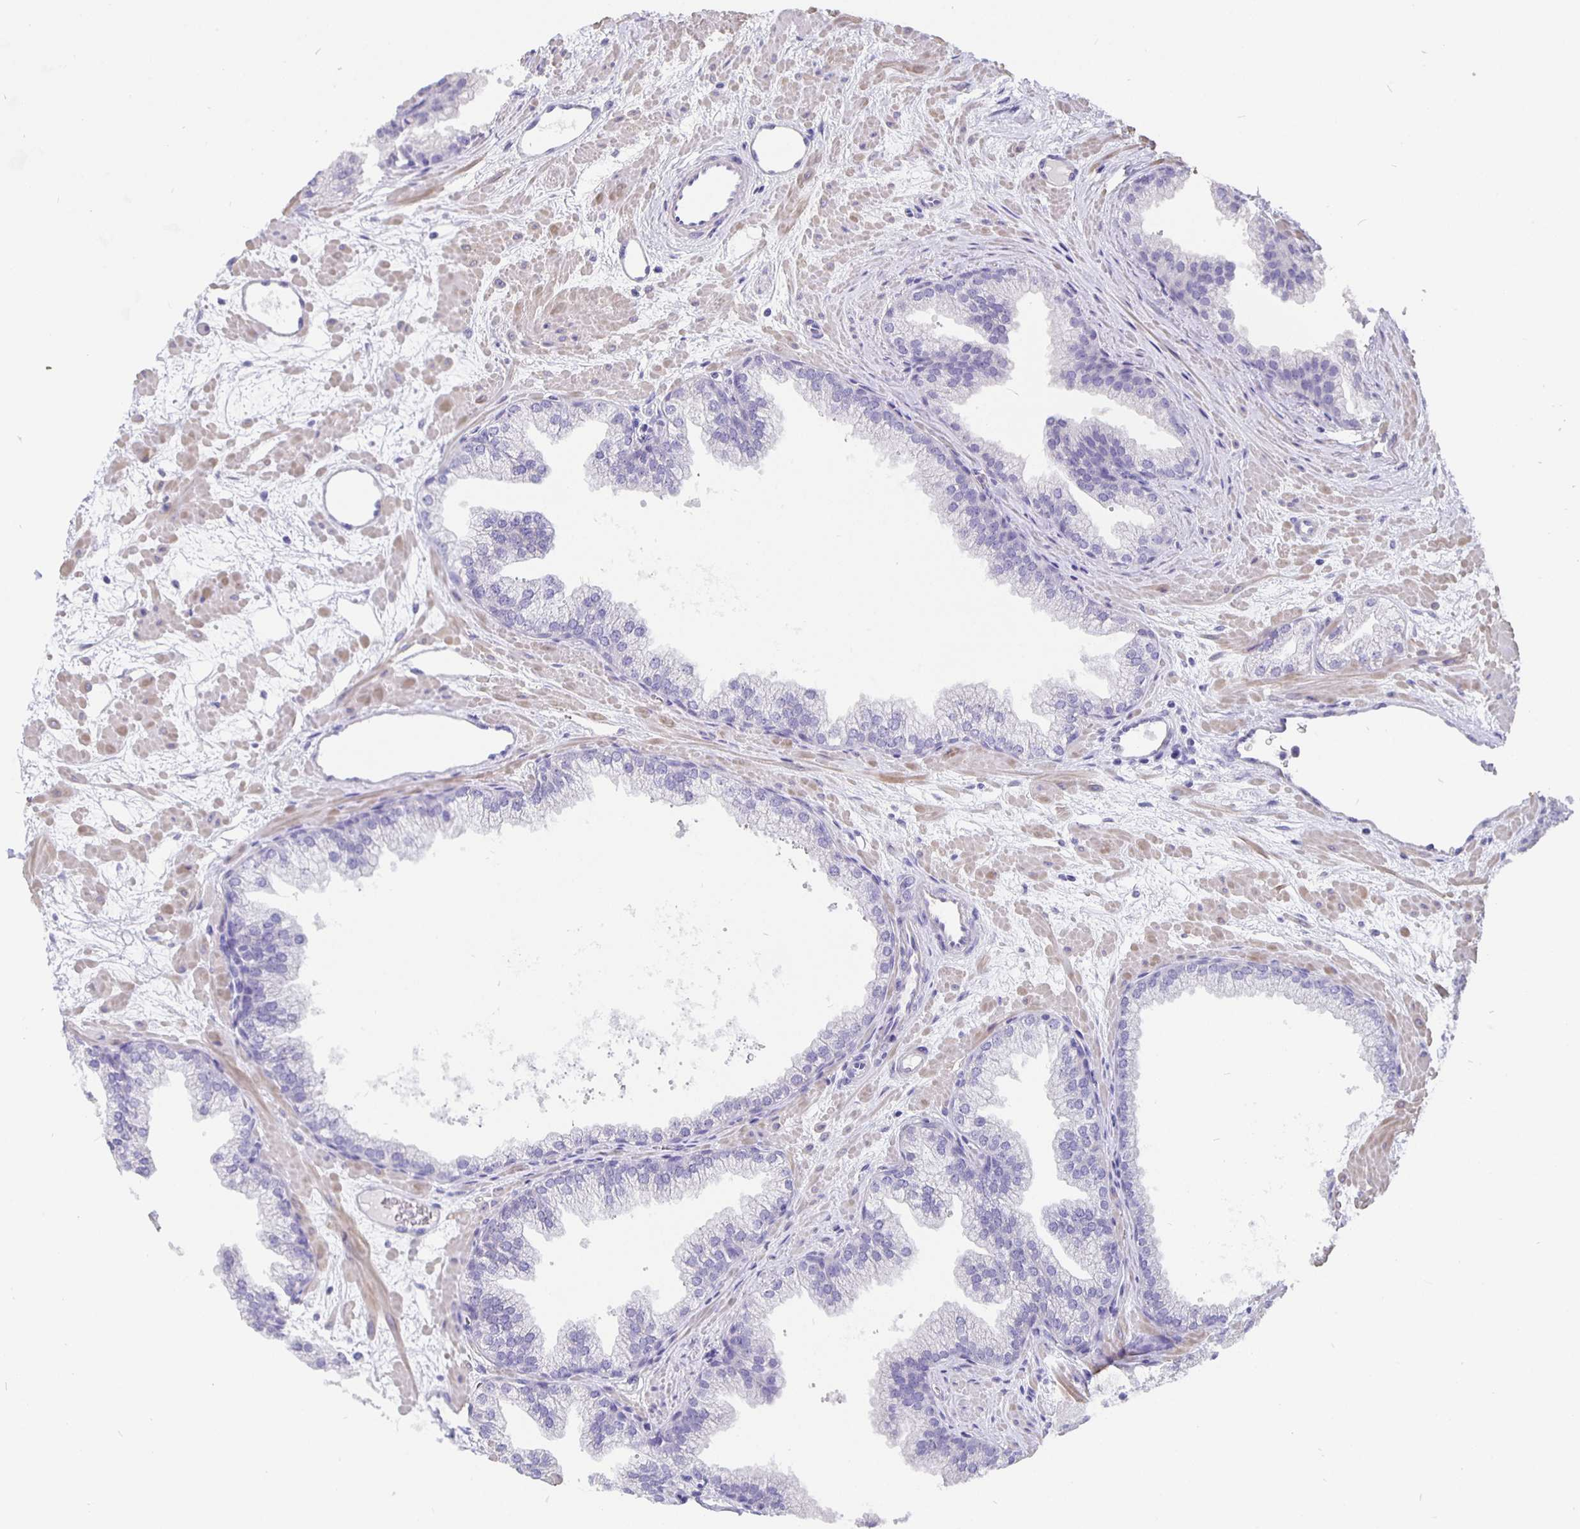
{"staining": {"intensity": "negative", "quantity": "none", "location": "none"}, "tissue": "prostate", "cell_type": "Glandular cells", "image_type": "normal", "snomed": [{"axis": "morphology", "description": "Normal tissue, NOS"}, {"axis": "topography", "description": "Prostate"}], "caption": "High magnification brightfield microscopy of normal prostate stained with DAB (3,3'-diaminobenzidine) (brown) and counterstained with hematoxylin (blue): glandular cells show no significant expression. Brightfield microscopy of immunohistochemistry stained with DAB (3,3'-diaminobenzidine) (brown) and hematoxylin (blue), captured at high magnification.", "gene": "CFAP74", "patient": {"sex": "male", "age": 37}}